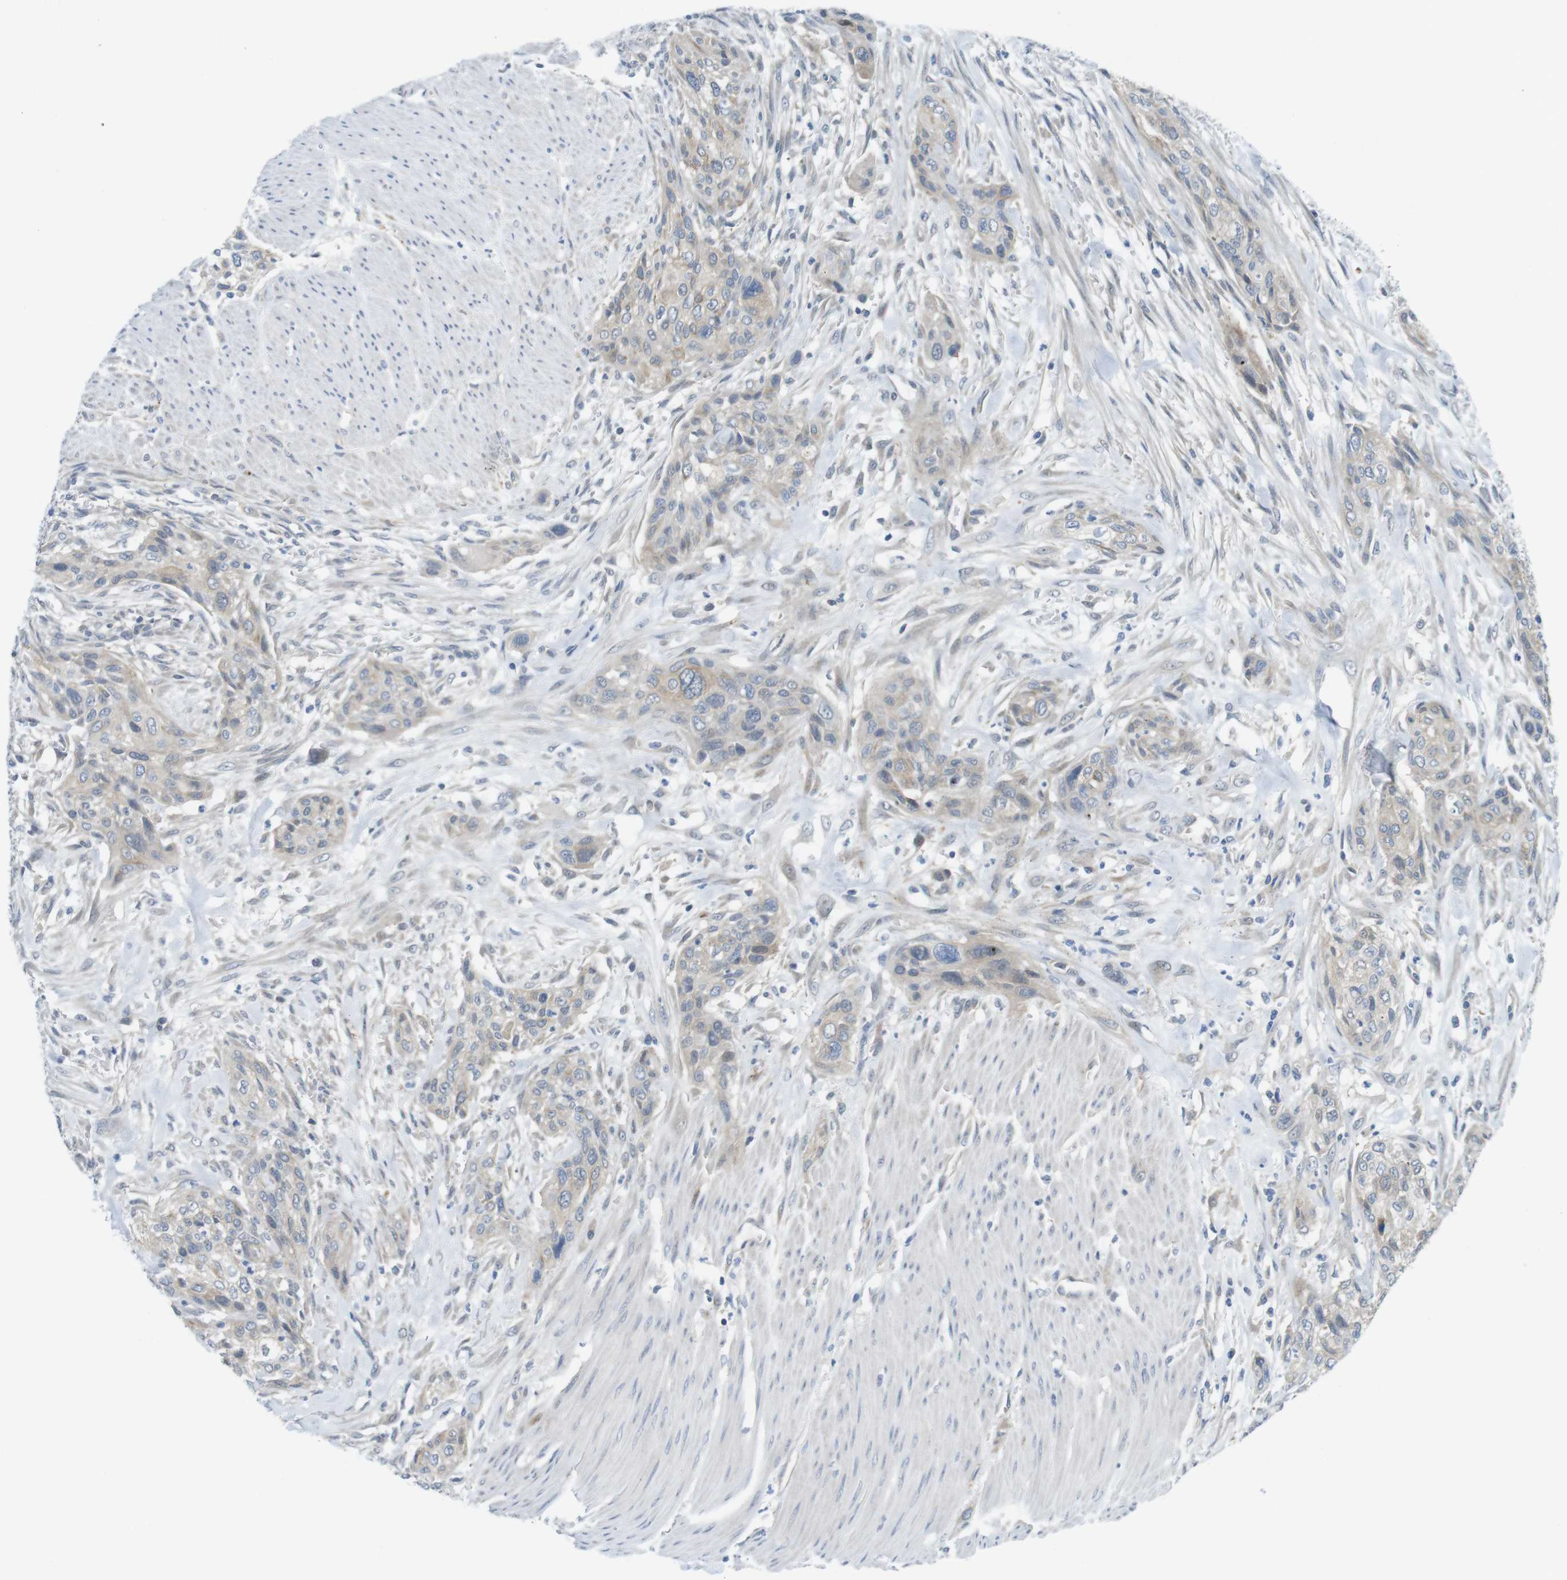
{"staining": {"intensity": "weak", "quantity": ">75%", "location": "cytoplasmic/membranous"}, "tissue": "urothelial cancer", "cell_type": "Tumor cells", "image_type": "cancer", "snomed": [{"axis": "morphology", "description": "Urothelial carcinoma, High grade"}, {"axis": "topography", "description": "Urinary bladder"}], "caption": "Urothelial carcinoma (high-grade) tissue reveals weak cytoplasmic/membranous expression in about >75% of tumor cells, visualized by immunohistochemistry.", "gene": "CASP2", "patient": {"sex": "male", "age": 35}}